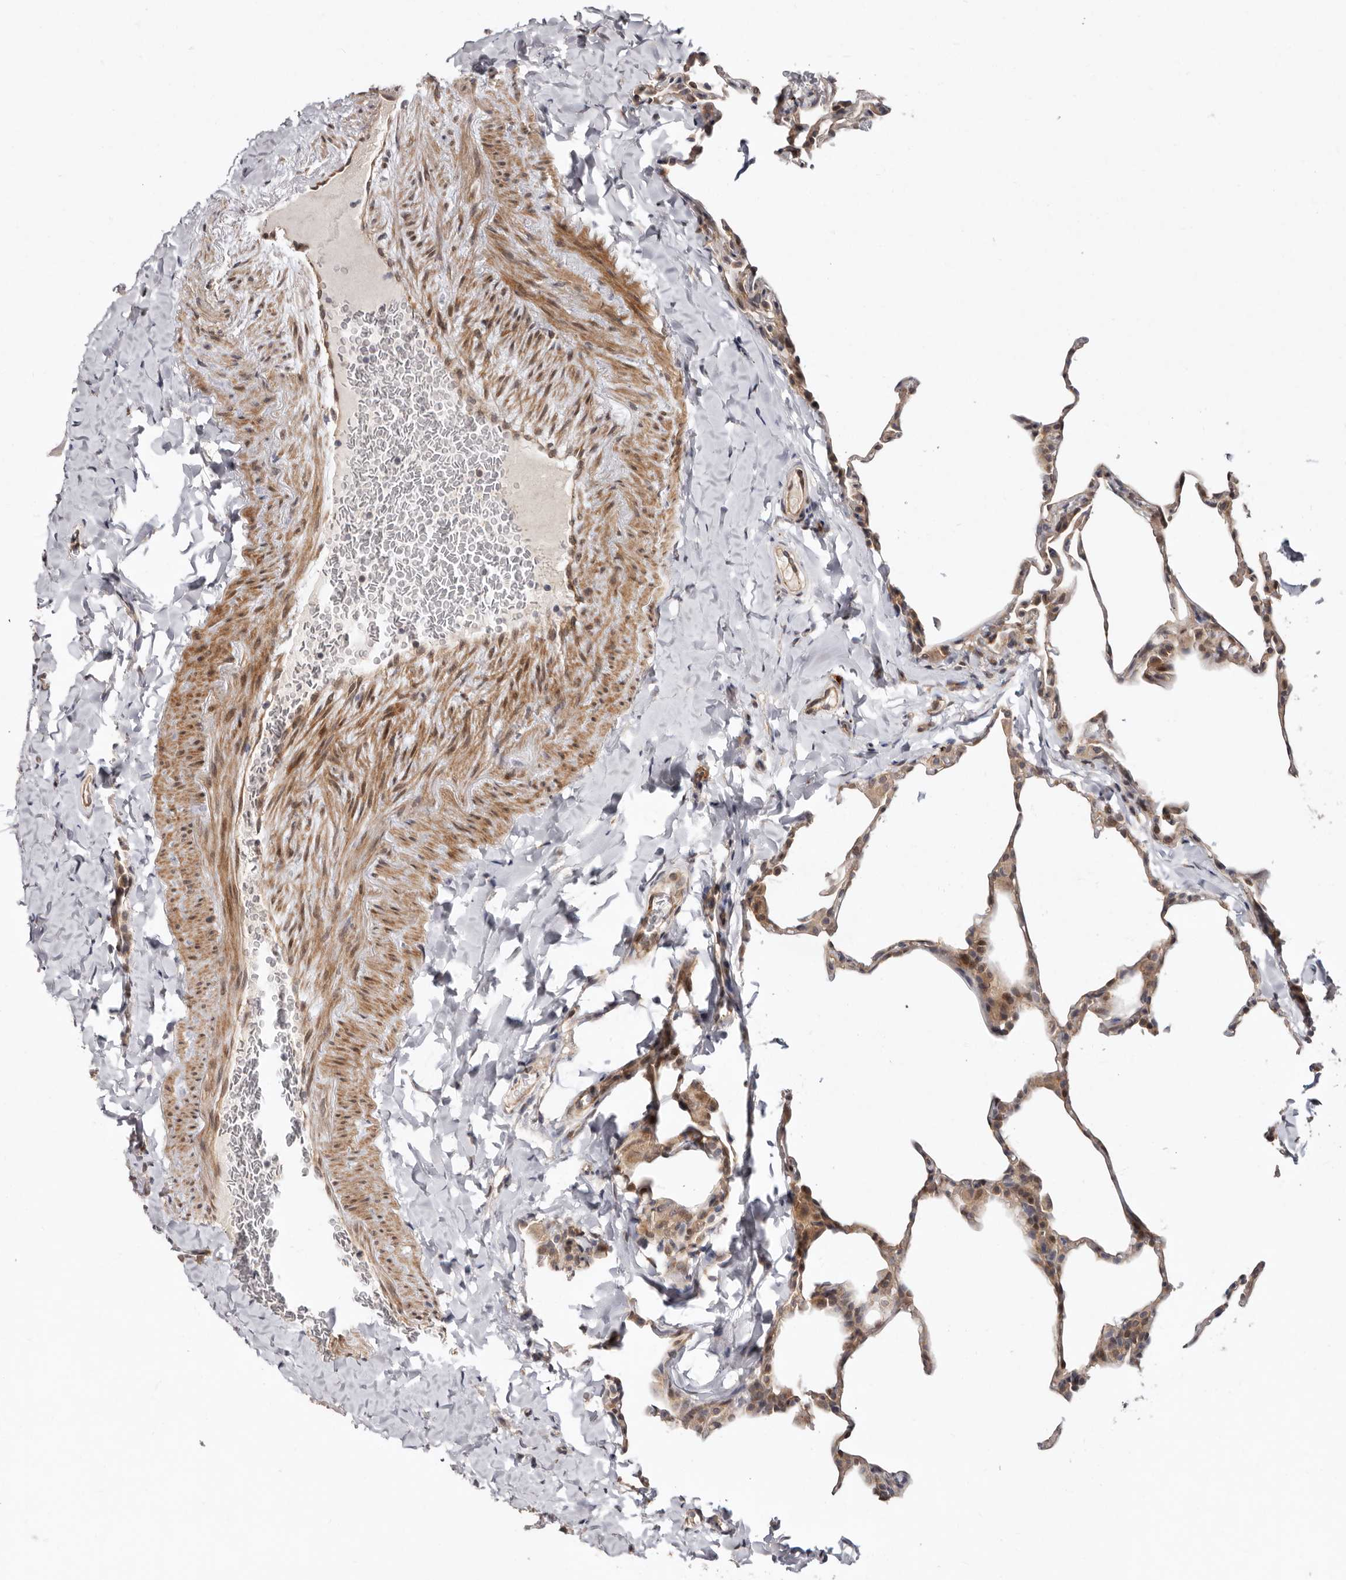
{"staining": {"intensity": "moderate", "quantity": "25%-75%", "location": "cytoplasmic/membranous"}, "tissue": "lung", "cell_type": "Alveolar cells", "image_type": "normal", "snomed": [{"axis": "morphology", "description": "Normal tissue, NOS"}, {"axis": "topography", "description": "Lung"}], "caption": "High-power microscopy captured an immunohistochemistry photomicrograph of unremarkable lung, revealing moderate cytoplasmic/membranous positivity in about 25%-75% of alveolar cells. The staining was performed using DAB, with brown indicating positive protein expression. Nuclei are stained blue with hematoxylin.", "gene": "SBDS", "patient": {"sex": "male", "age": 20}}